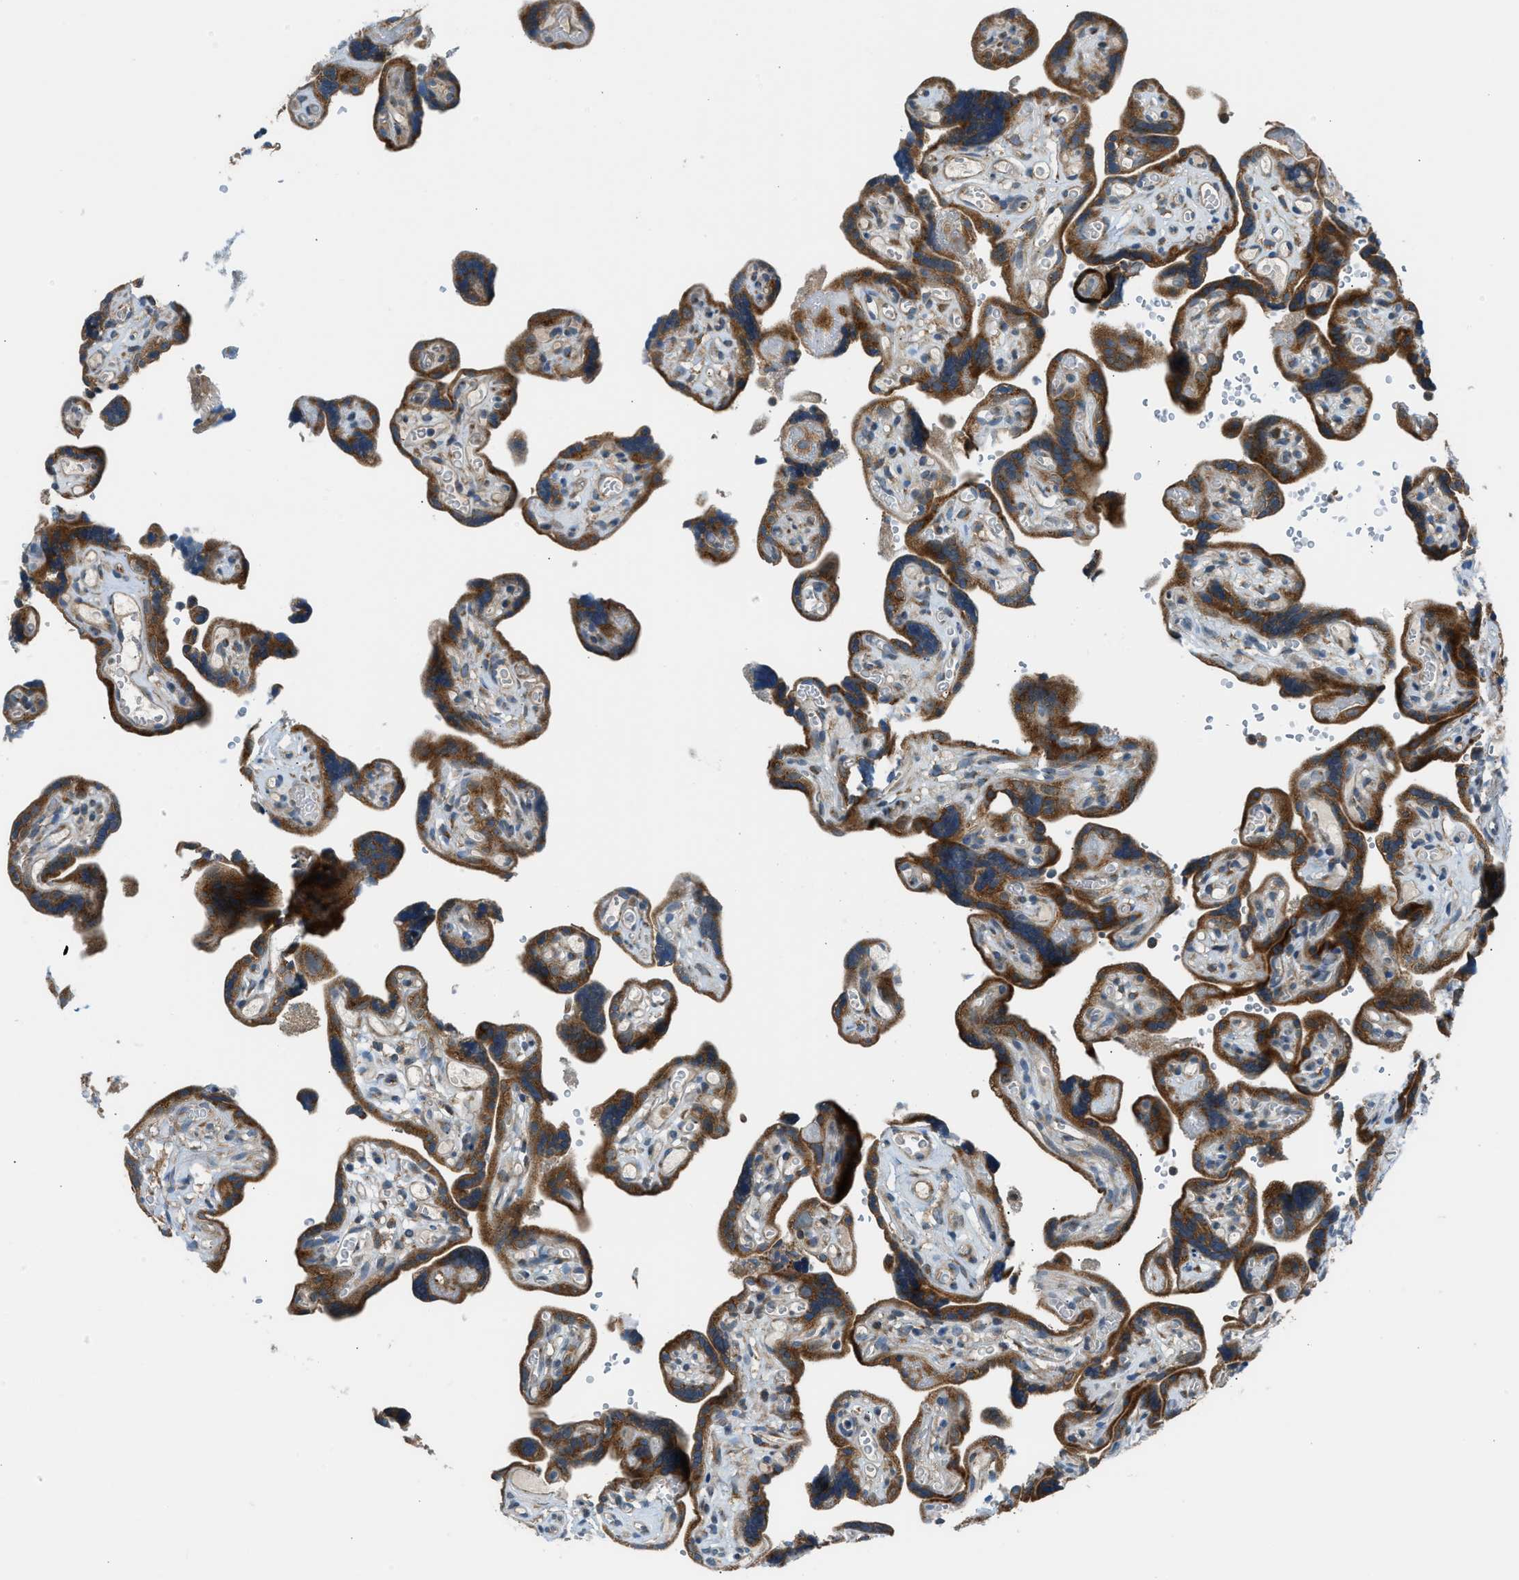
{"staining": {"intensity": "moderate", "quantity": ">75%", "location": "cytoplasmic/membranous"}, "tissue": "placenta", "cell_type": "Decidual cells", "image_type": "normal", "snomed": [{"axis": "morphology", "description": "Normal tissue, NOS"}, {"axis": "topography", "description": "Placenta"}], "caption": "Protein expression analysis of normal placenta demonstrates moderate cytoplasmic/membranous expression in approximately >75% of decidual cells. (Brightfield microscopy of DAB IHC at high magnification).", "gene": "EDARADD", "patient": {"sex": "female", "age": 30}}